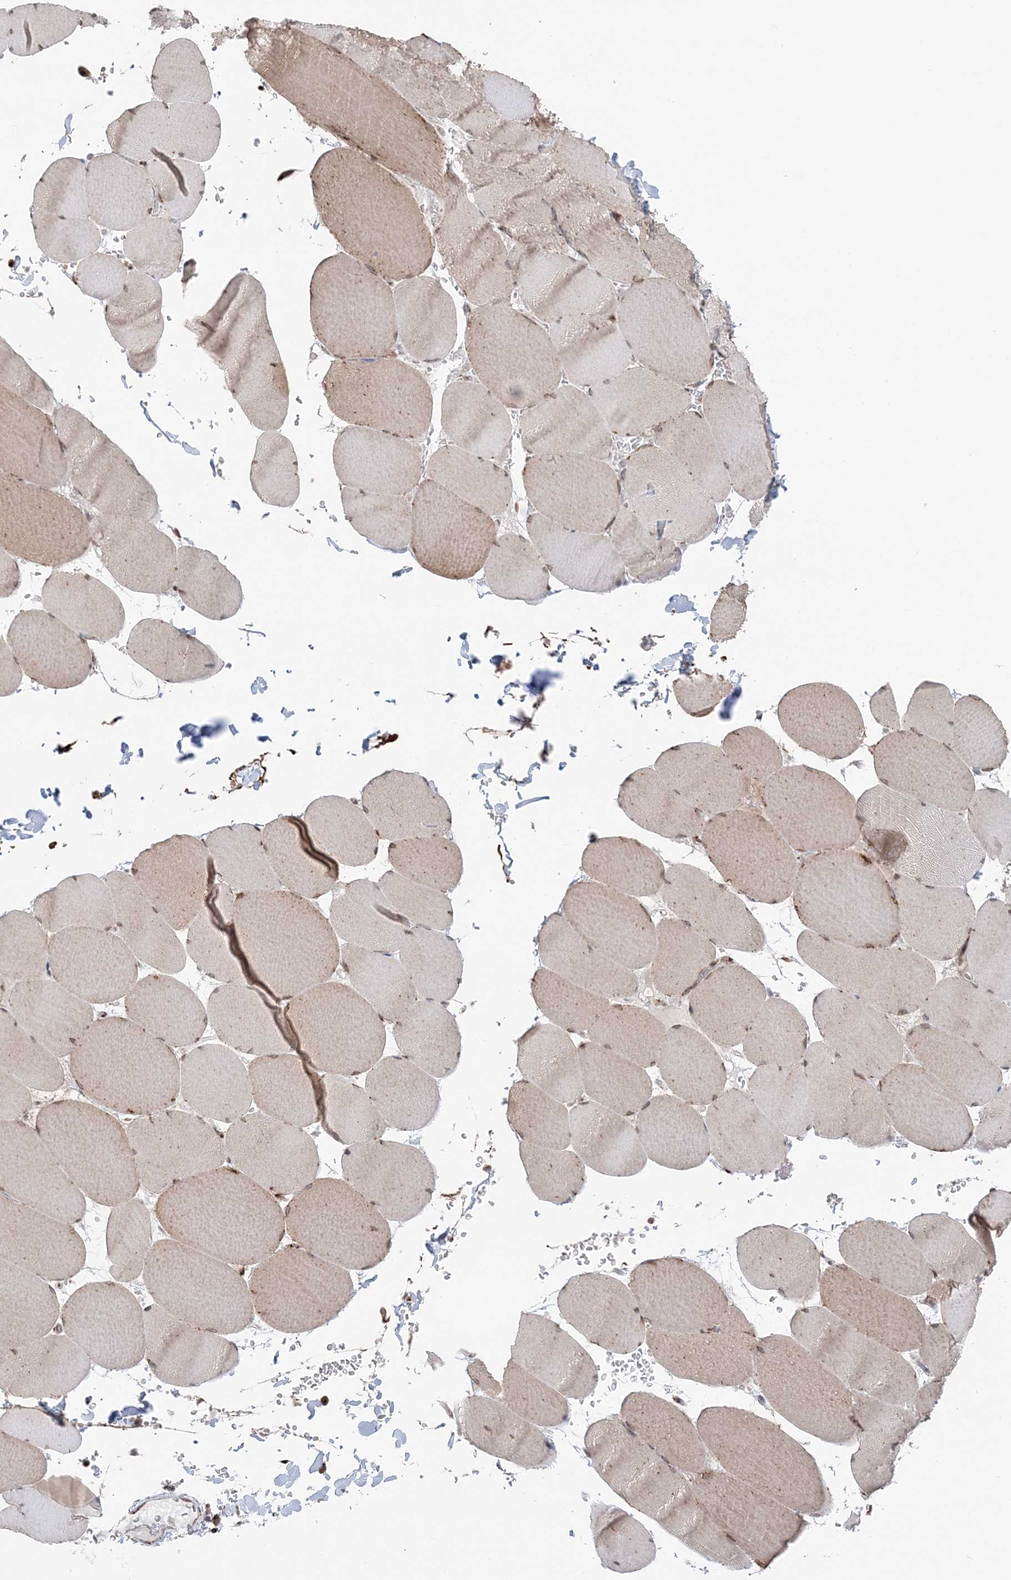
{"staining": {"intensity": "weak", "quantity": ">75%", "location": "cytoplasmic/membranous,nuclear"}, "tissue": "skeletal muscle", "cell_type": "Myocytes", "image_type": "normal", "snomed": [{"axis": "morphology", "description": "Normal tissue, NOS"}, {"axis": "topography", "description": "Skeletal muscle"}, {"axis": "topography", "description": "Head-Neck"}], "caption": "Myocytes demonstrate low levels of weak cytoplasmic/membranous,nuclear positivity in about >75% of cells in unremarkable skeletal muscle. (Stains: DAB in brown, nuclei in blue, Microscopy: brightfield microscopy at high magnification).", "gene": "TMED10", "patient": {"sex": "male", "age": 66}}